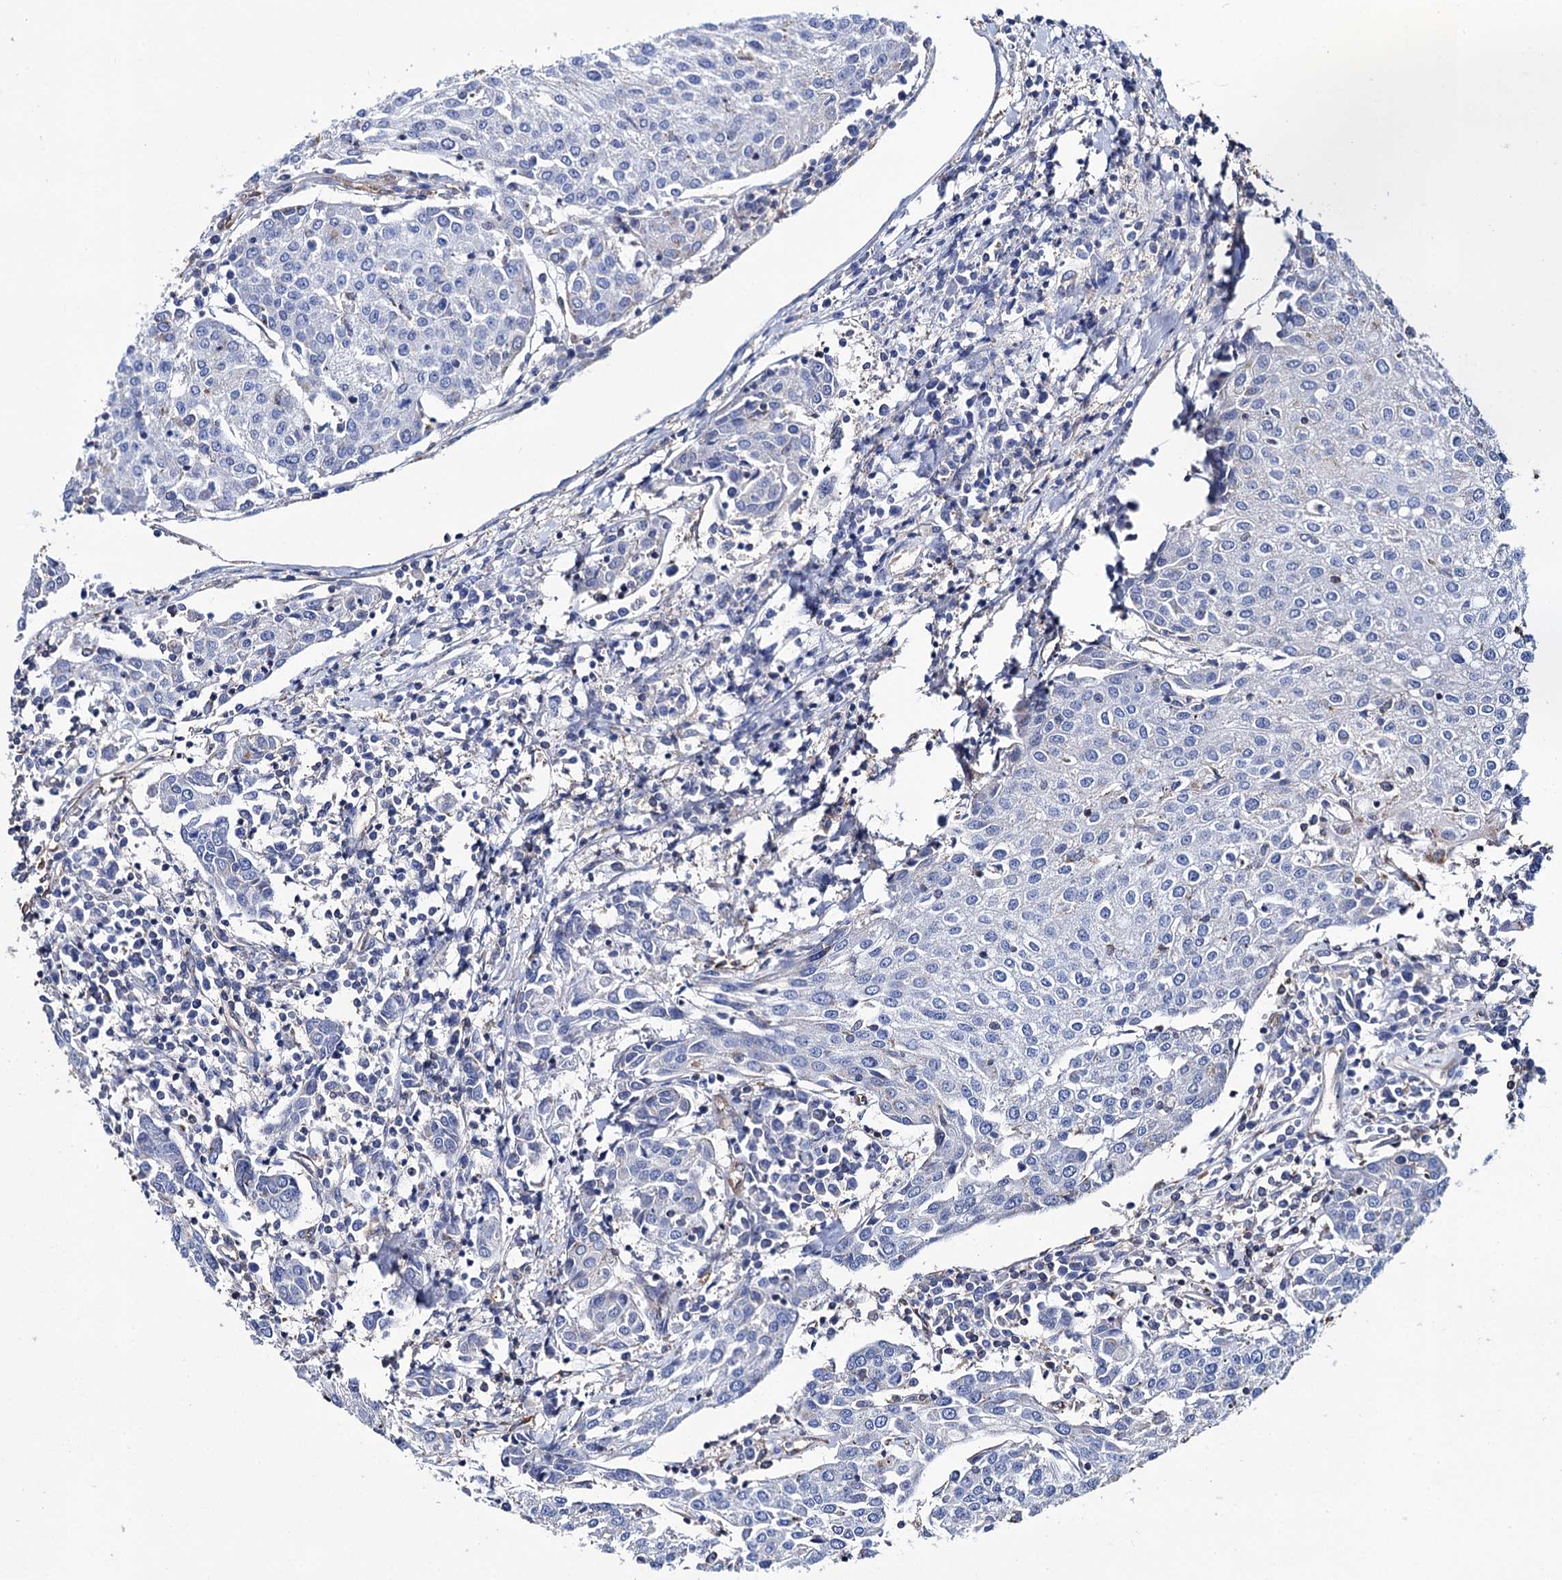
{"staining": {"intensity": "negative", "quantity": "none", "location": "none"}, "tissue": "urothelial cancer", "cell_type": "Tumor cells", "image_type": "cancer", "snomed": [{"axis": "morphology", "description": "Urothelial carcinoma, High grade"}, {"axis": "topography", "description": "Urinary bladder"}], "caption": "High-grade urothelial carcinoma stained for a protein using immunohistochemistry (IHC) demonstrates no staining tumor cells.", "gene": "SCPEP1", "patient": {"sex": "female", "age": 85}}